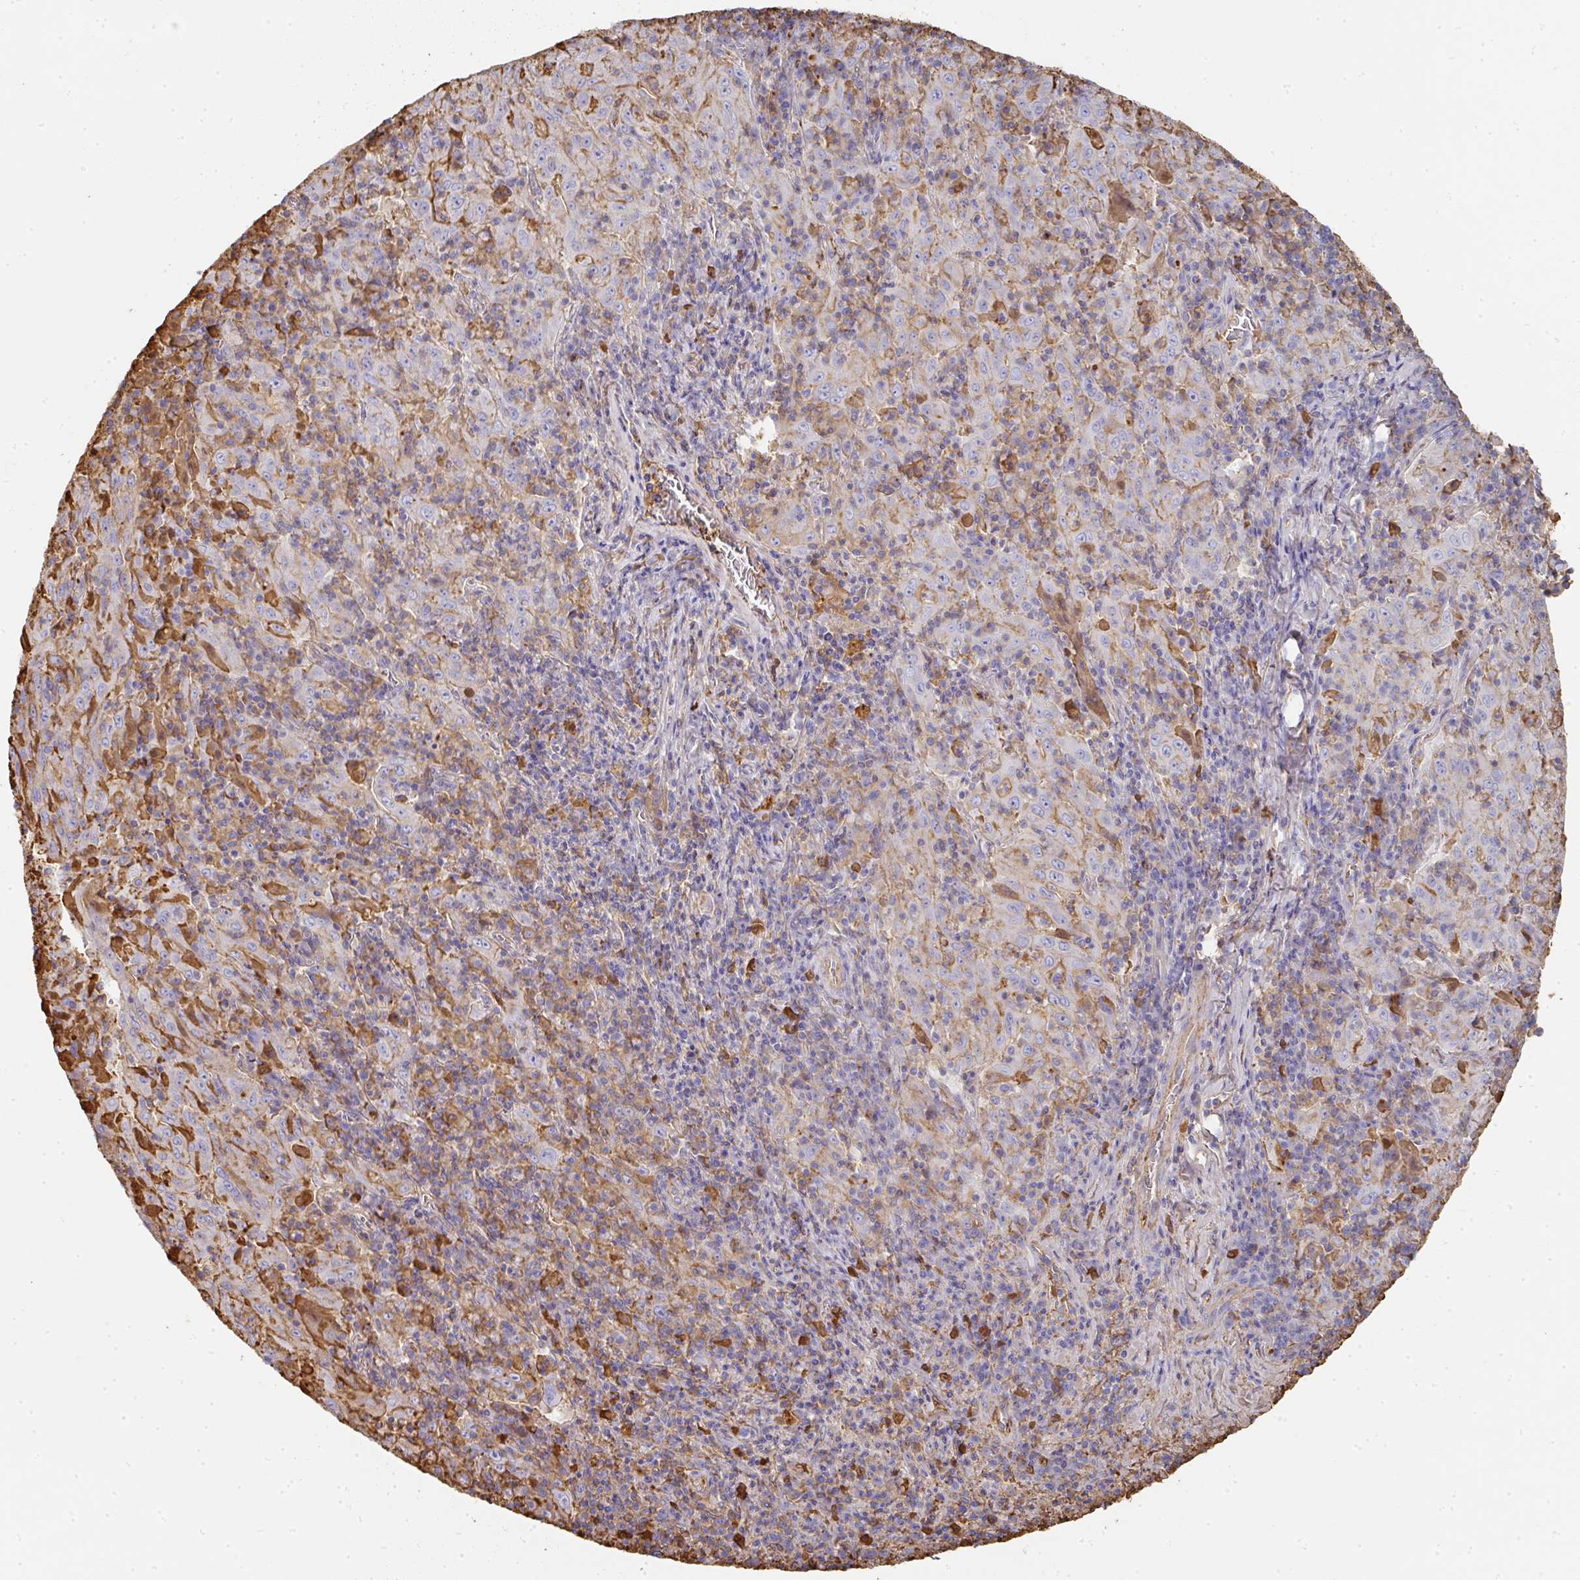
{"staining": {"intensity": "moderate", "quantity": "<25%", "location": "cytoplasmic/membranous"}, "tissue": "pancreatic cancer", "cell_type": "Tumor cells", "image_type": "cancer", "snomed": [{"axis": "morphology", "description": "Adenocarcinoma, NOS"}, {"axis": "topography", "description": "Pancreas"}], "caption": "A histopathology image showing moderate cytoplasmic/membranous positivity in about <25% of tumor cells in pancreatic cancer (adenocarcinoma), as visualized by brown immunohistochemical staining.", "gene": "ALB", "patient": {"sex": "male", "age": 63}}